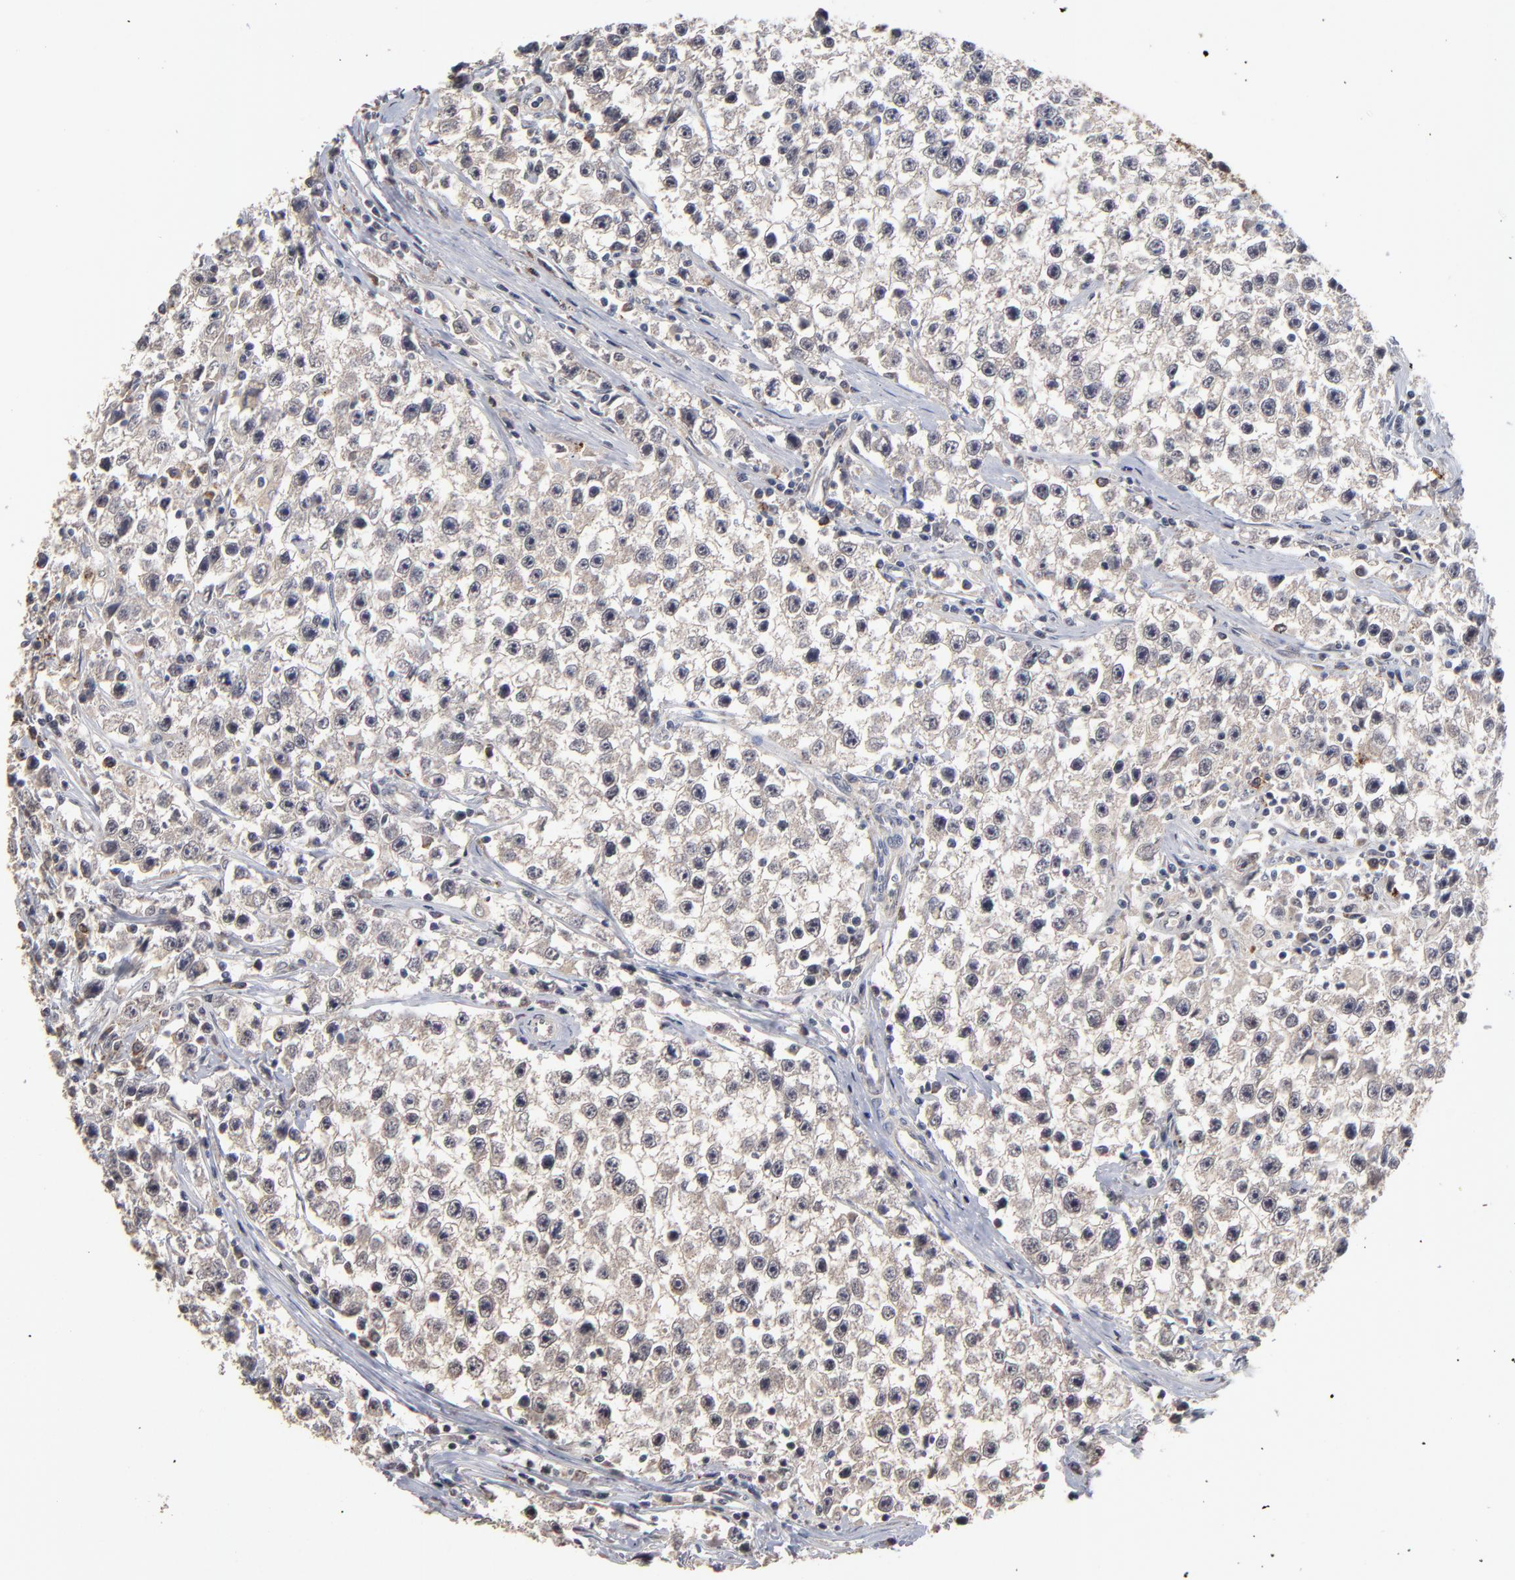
{"staining": {"intensity": "negative", "quantity": "none", "location": "none"}, "tissue": "testis cancer", "cell_type": "Tumor cells", "image_type": "cancer", "snomed": [{"axis": "morphology", "description": "Seminoma, NOS"}, {"axis": "topography", "description": "Testis"}], "caption": "High power microscopy photomicrograph of an immunohistochemistry (IHC) photomicrograph of testis cancer (seminoma), revealing no significant staining in tumor cells.", "gene": "ASB8", "patient": {"sex": "male", "age": 35}}